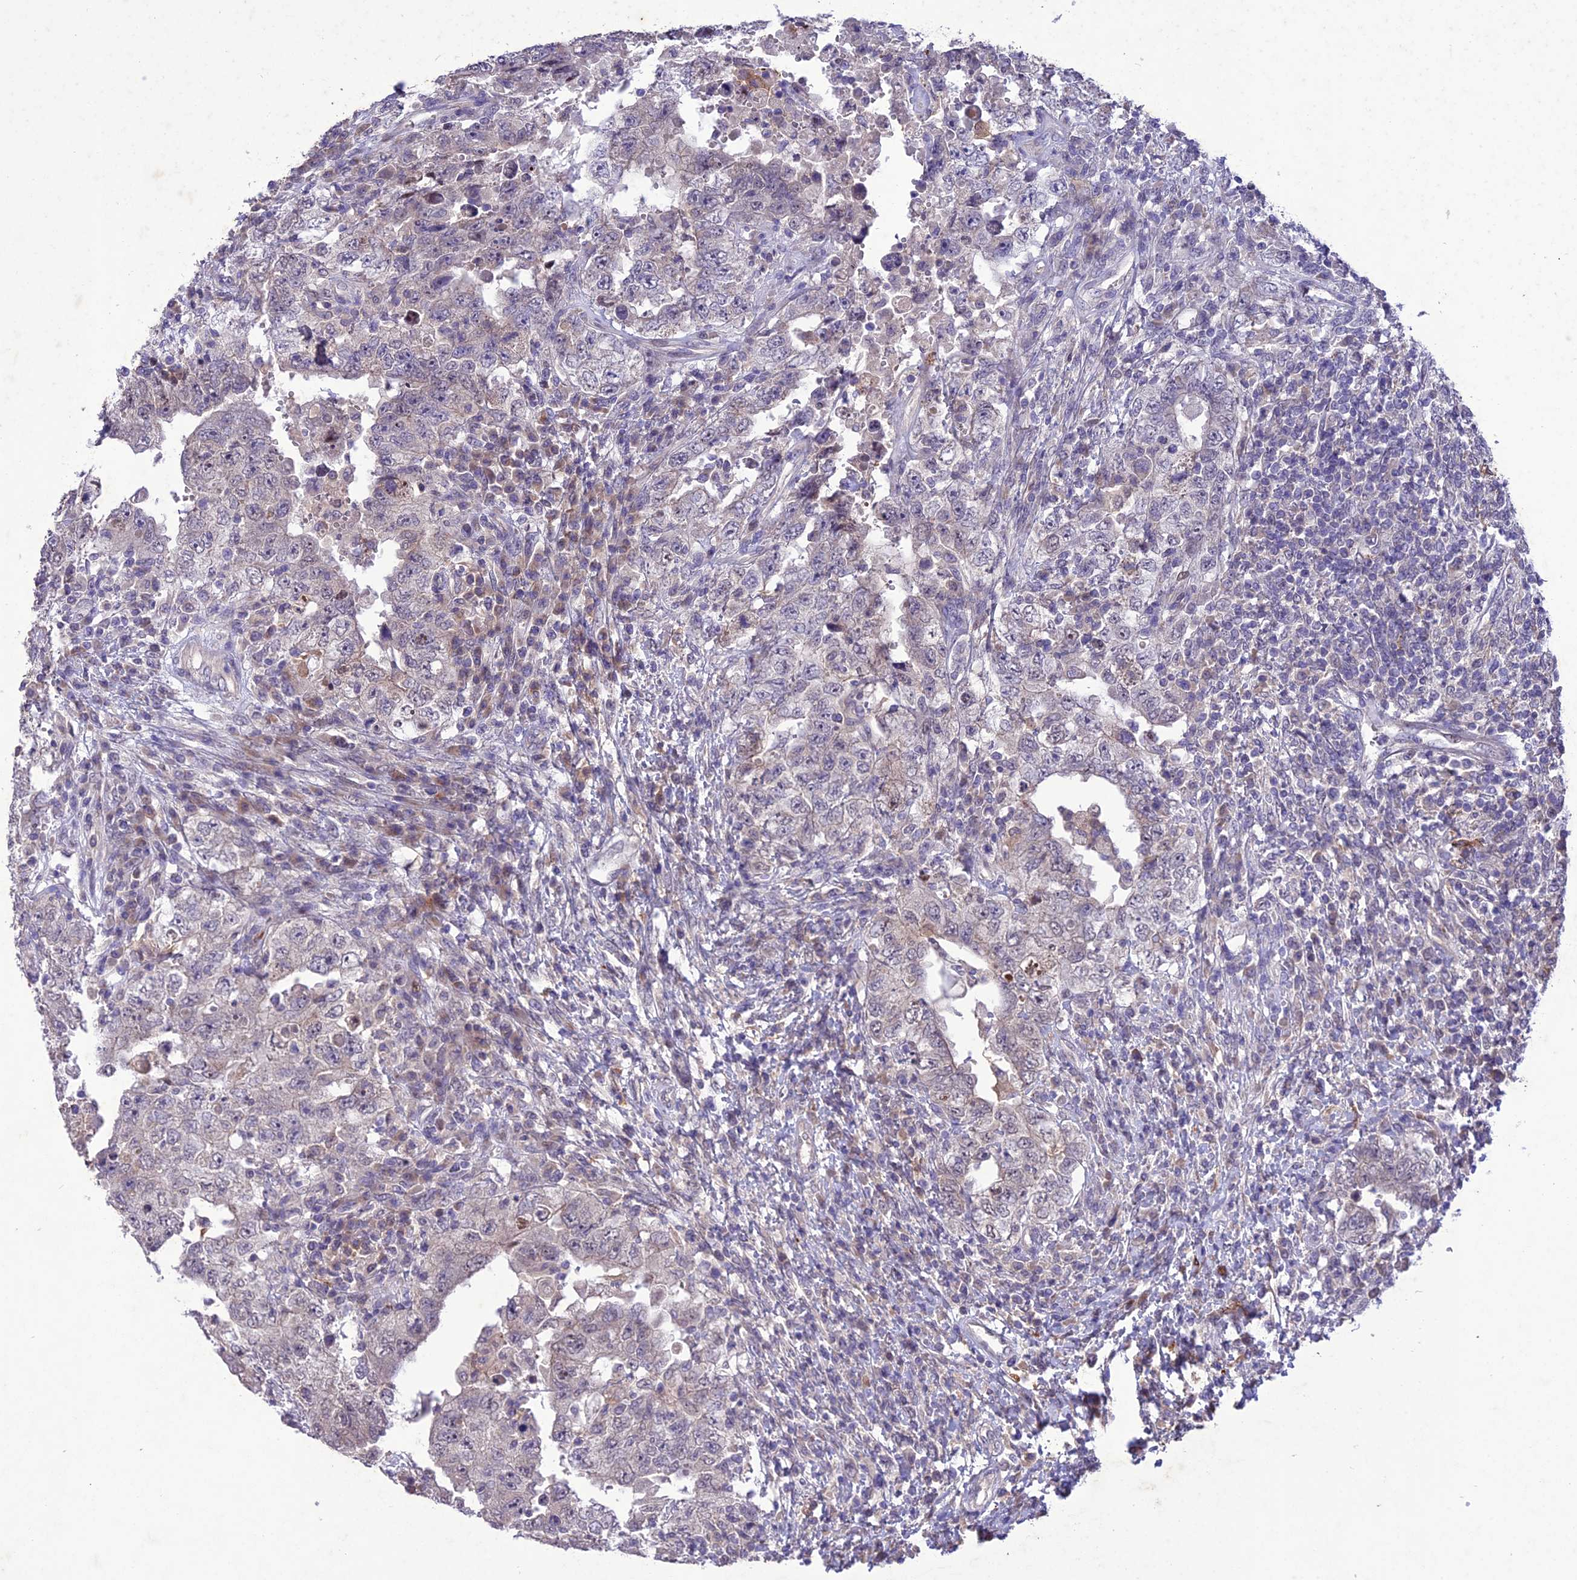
{"staining": {"intensity": "negative", "quantity": "none", "location": "none"}, "tissue": "testis cancer", "cell_type": "Tumor cells", "image_type": "cancer", "snomed": [{"axis": "morphology", "description": "Carcinoma, Embryonal, NOS"}, {"axis": "topography", "description": "Testis"}], "caption": "Tumor cells show no significant protein staining in testis embryonal carcinoma.", "gene": "ANKRD52", "patient": {"sex": "male", "age": 26}}